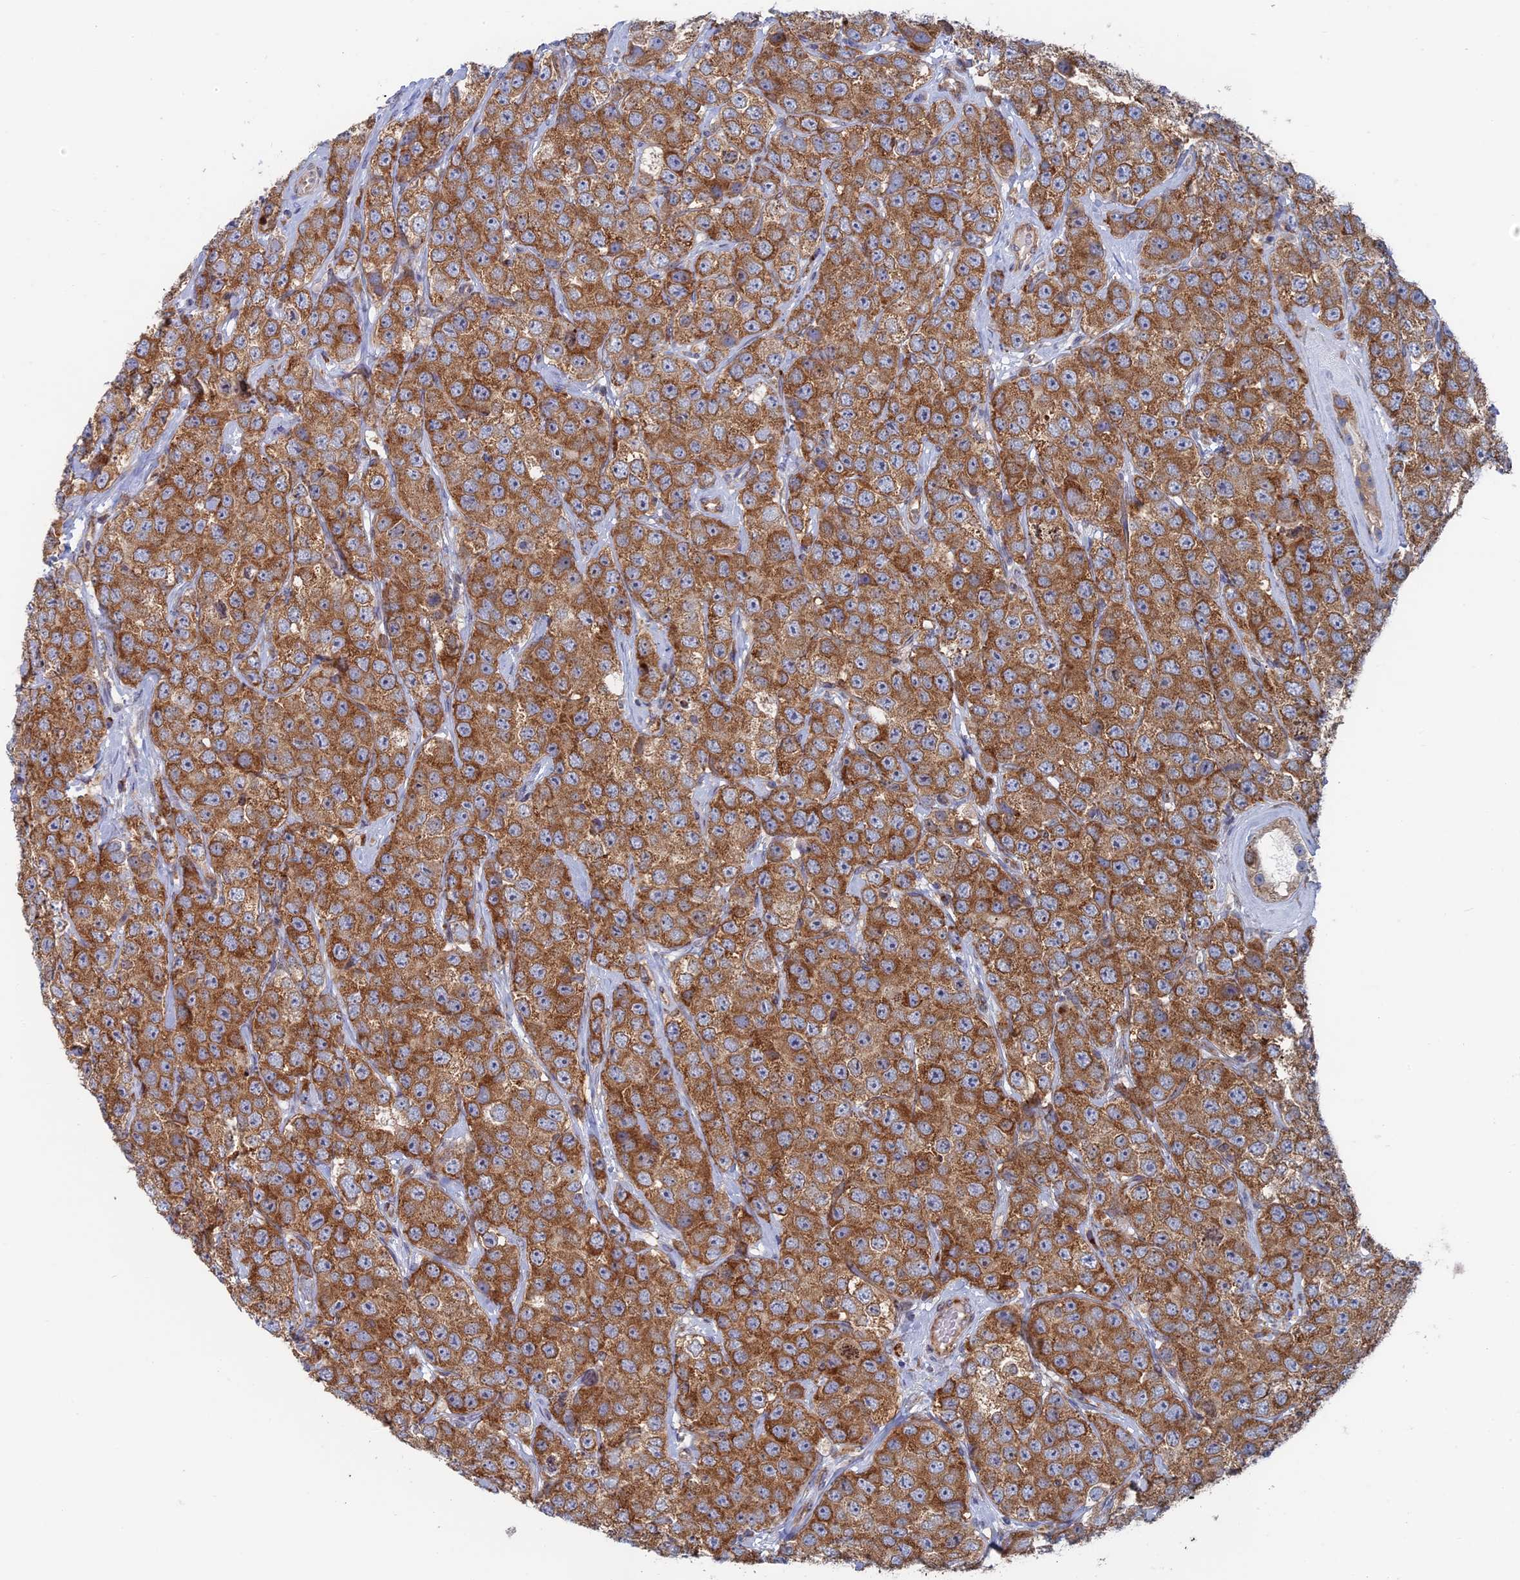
{"staining": {"intensity": "strong", "quantity": ">75%", "location": "cytoplasmic/membranous"}, "tissue": "testis cancer", "cell_type": "Tumor cells", "image_type": "cancer", "snomed": [{"axis": "morphology", "description": "Seminoma, NOS"}, {"axis": "topography", "description": "Testis"}], "caption": "Immunohistochemical staining of human testis cancer (seminoma) reveals high levels of strong cytoplasmic/membranous staining in approximately >75% of tumor cells.", "gene": "TBC1D30", "patient": {"sex": "male", "age": 28}}